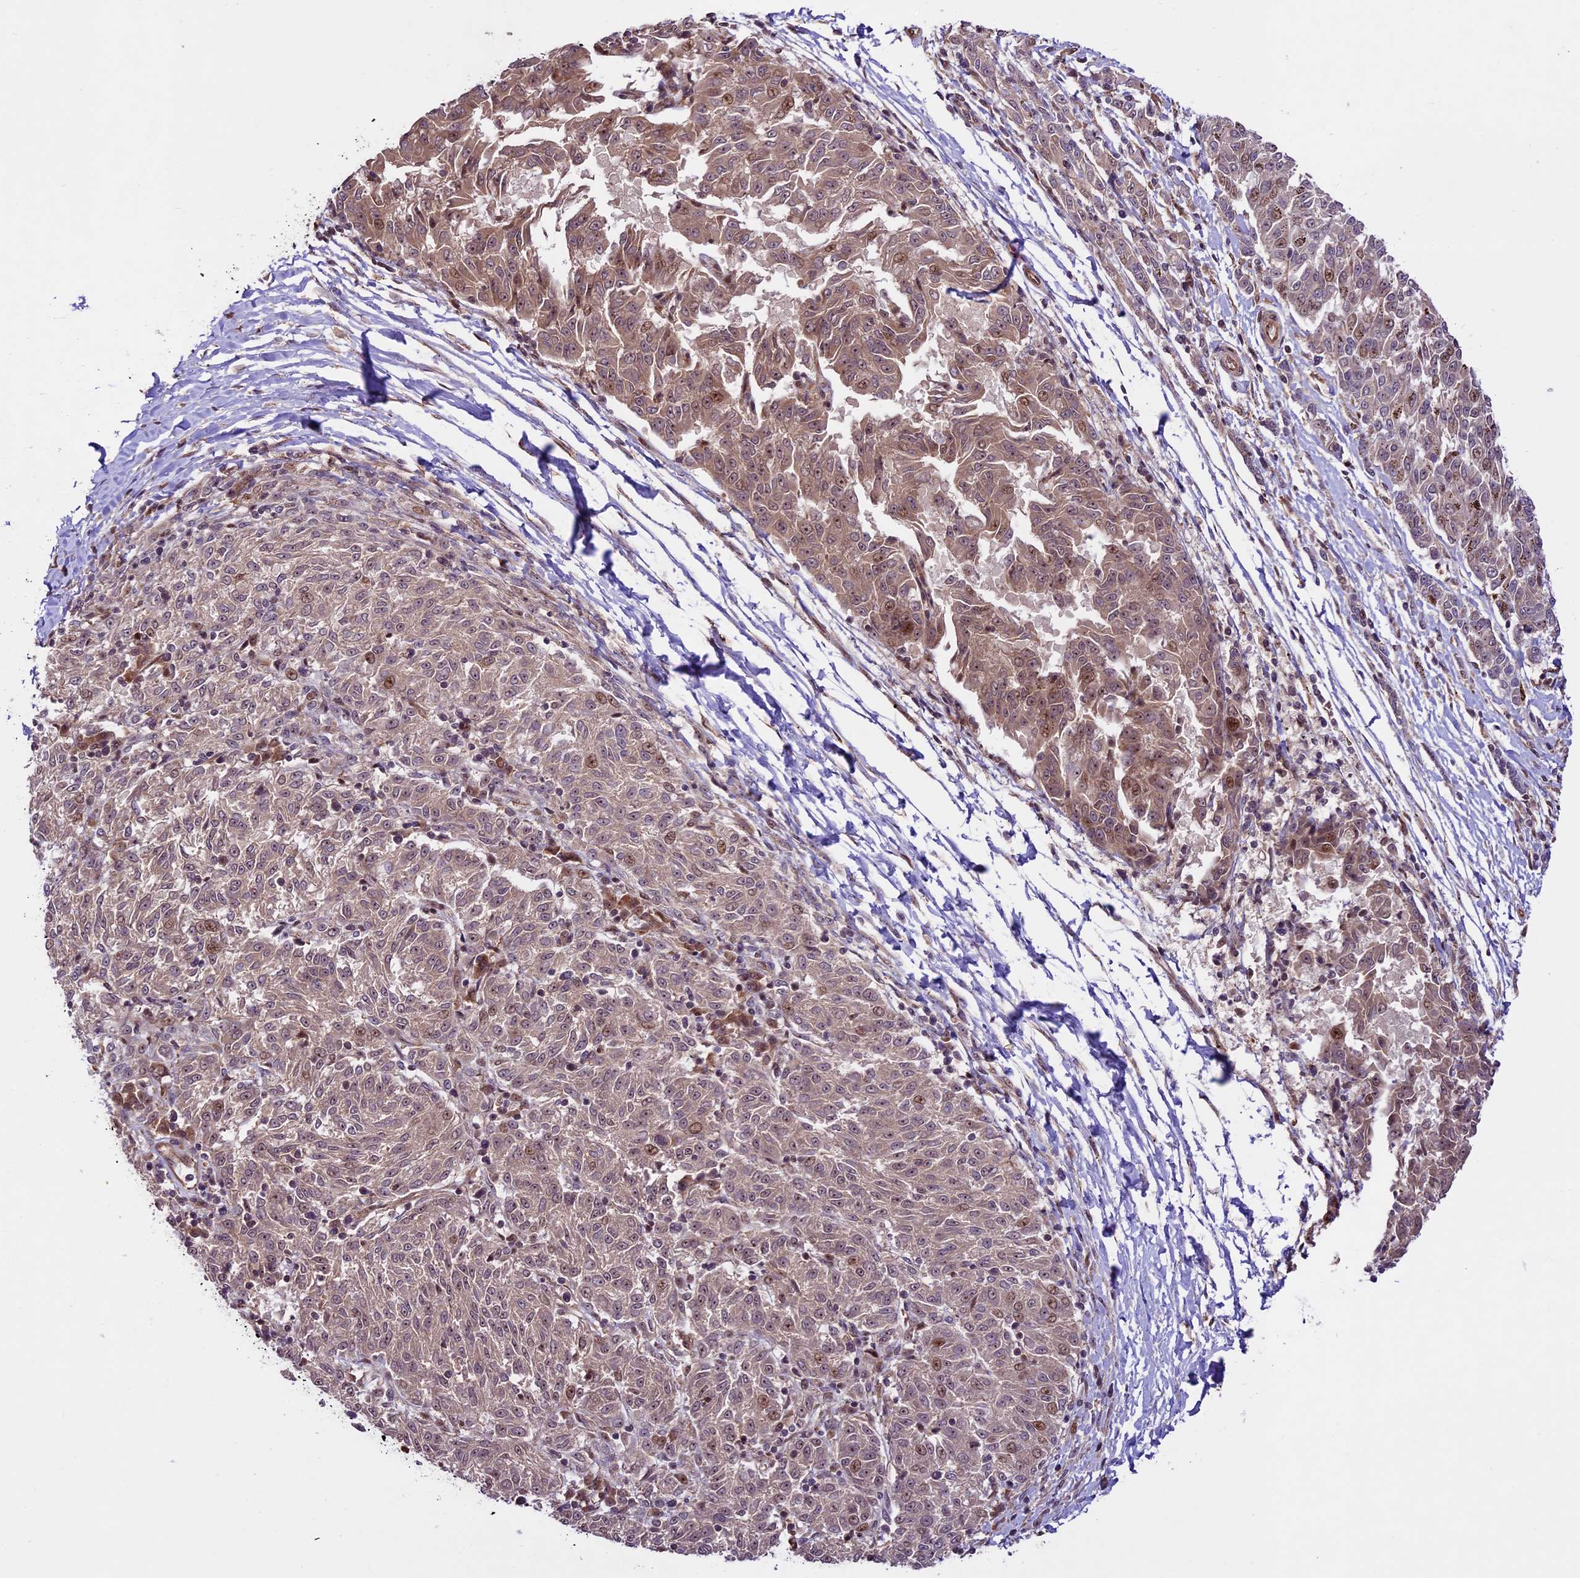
{"staining": {"intensity": "moderate", "quantity": "<25%", "location": "cytoplasmic/membranous,nuclear"}, "tissue": "melanoma", "cell_type": "Tumor cells", "image_type": "cancer", "snomed": [{"axis": "morphology", "description": "Malignant melanoma, NOS"}, {"axis": "topography", "description": "Skin"}], "caption": "Immunohistochemical staining of human melanoma demonstrates moderate cytoplasmic/membranous and nuclear protein staining in about <25% of tumor cells.", "gene": "DHX38", "patient": {"sex": "female", "age": 72}}